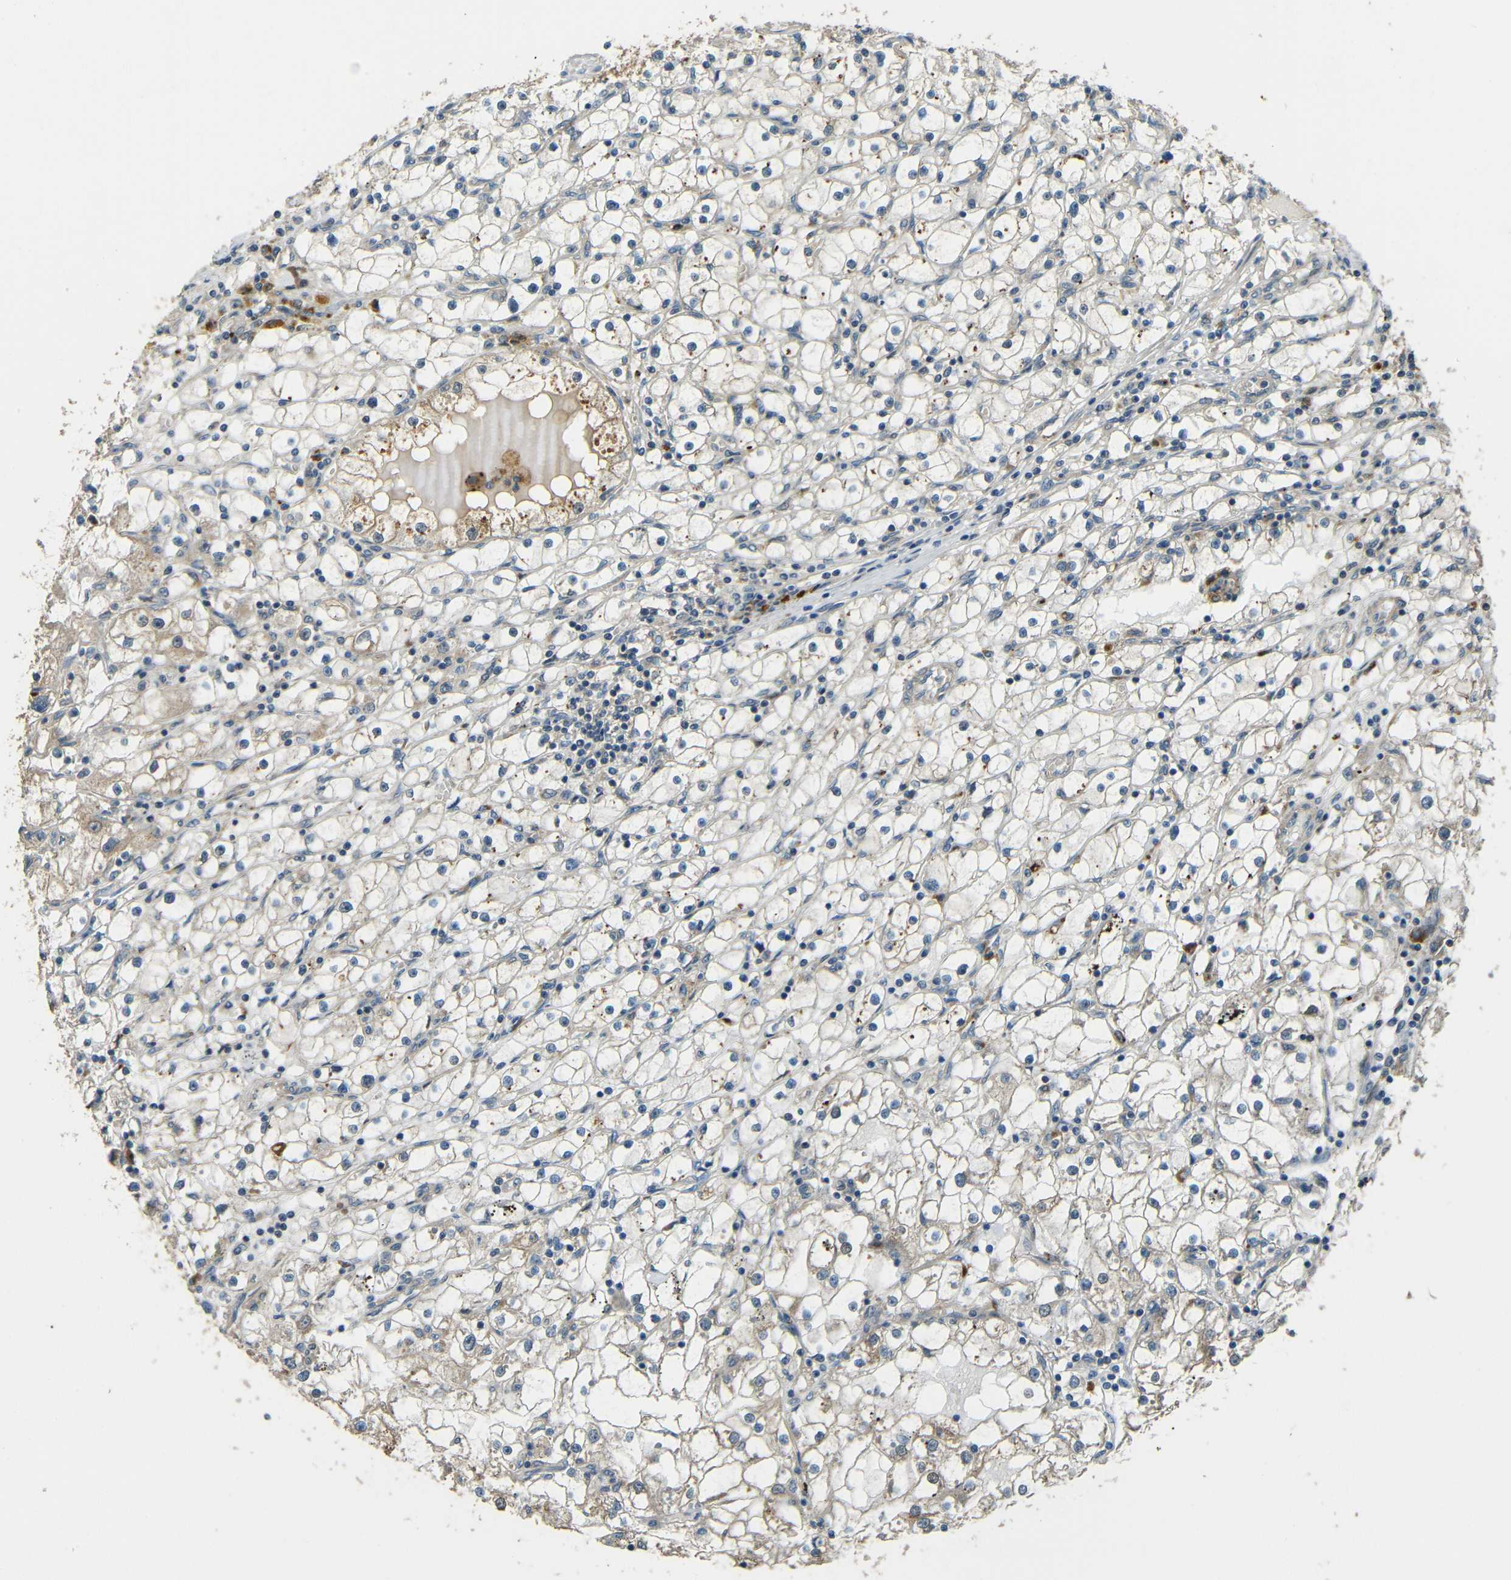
{"staining": {"intensity": "moderate", "quantity": "25%-75%", "location": "cytoplasmic/membranous"}, "tissue": "renal cancer", "cell_type": "Tumor cells", "image_type": "cancer", "snomed": [{"axis": "morphology", "description": "Adenocarcinoma, NOS"}, {"axis": "topography", "description": "Kidney"}], "caption": "Renal cancer (adenocarcinoma) stained for a protein shows moderate cytoplasmic/membranous positivity in tumor cells.", "gene": "ACACA", "patient": {"sex": "male", "age": 56}}